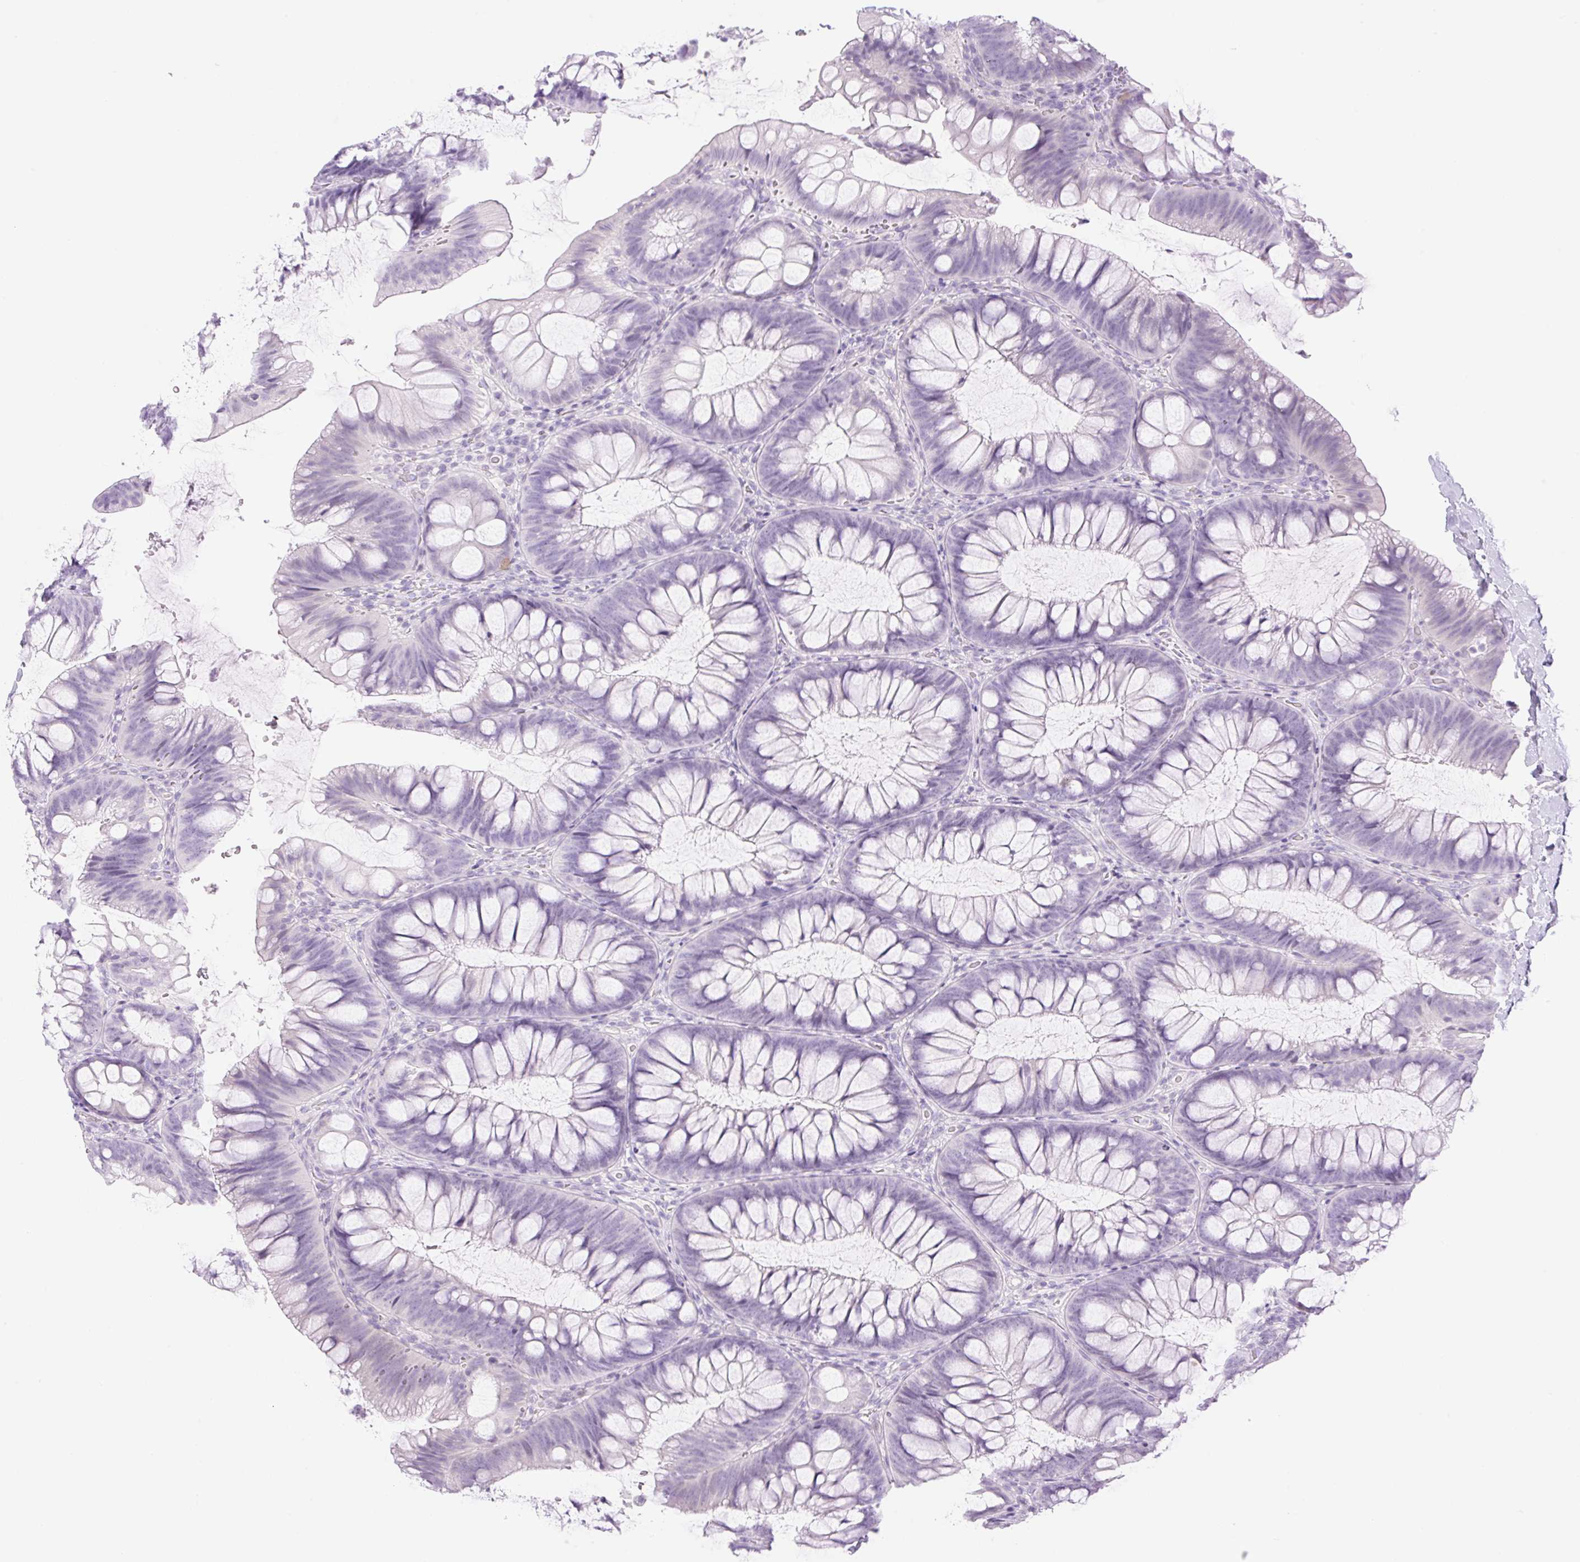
{"staining": {"intensity": "negative", "quantity": "none", "location": "none"}, "tissue": "colon", "cell_type": "Endothelial cells", "image_type": "normal", "snomed": [{"axis": "morphology", "description": "Normal tissue, NOS"}, {"axis": "morphology", "description": "Adenoma, NOS"}, {"axis": "topography", "description": "Soft tissue"}, {"axis": "topography", "description": "Colon"}], "caption": "An immunohistochemistry (IHC) photomicrograph of normal colon is shown. There is no staining in endothelial cells of colon. (Brightfield microscopy of DAB IHC at high magnification).", "gene": "SP140L", "patient": {"sex": "male", "age": 47}}